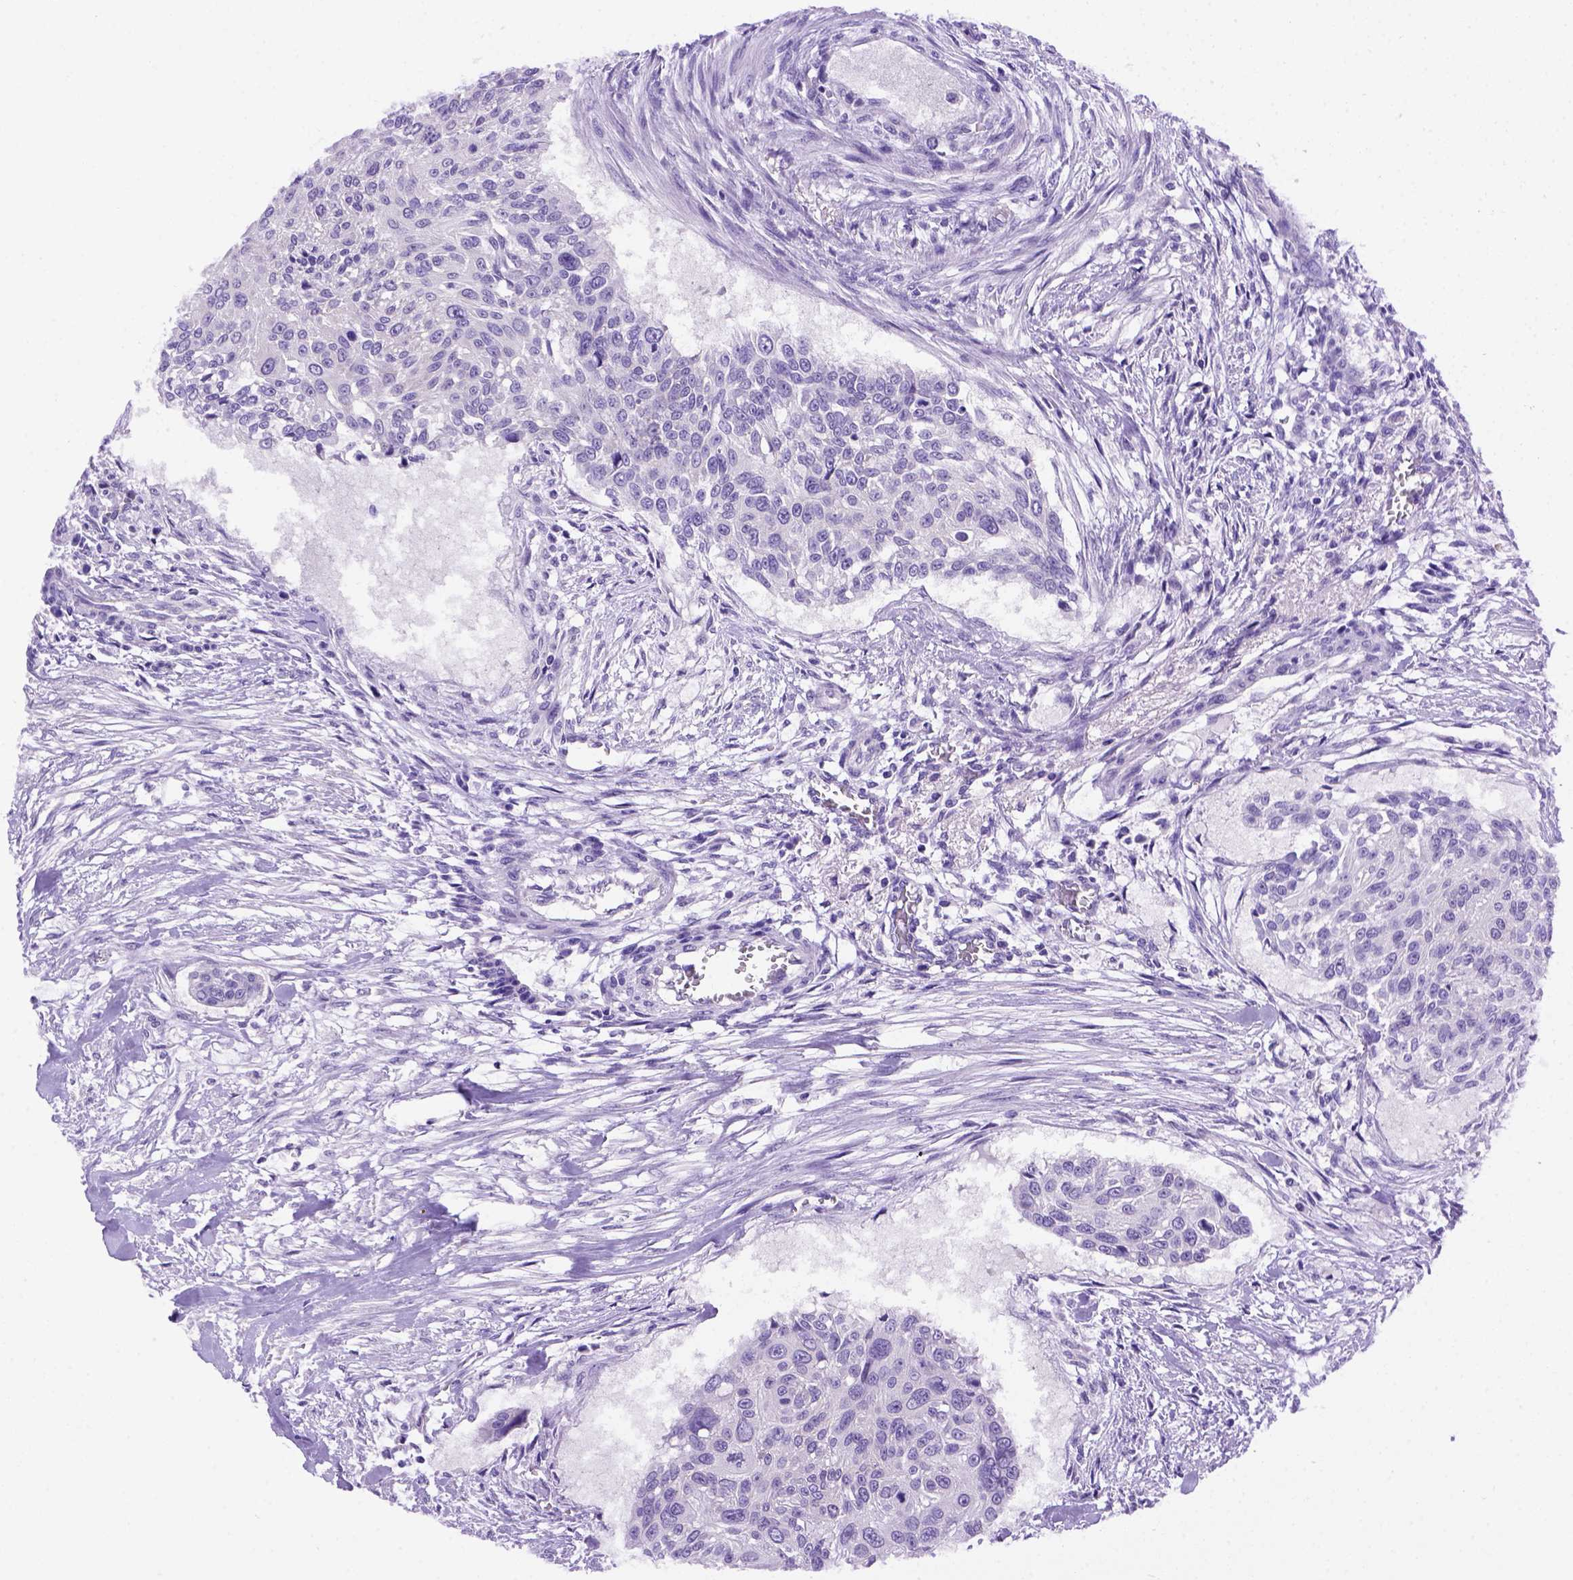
{"staining": {"intensity": "negative", "quantity": "none", "location": "none"}, "tissue": "urothelial cancer", "cell_type": "Tumor cells", "image_type": "cancer", "snomed": [{"axis": "morphology", "description": "Urothelial carcinoma, NOS"}, {"axis": "topography", "description": "Urinary bladder"}], "caption": "Histopathology image shows no protein positivity in tumor cells of urothelial cancer tissue. (Brightfield microscopy of DAB immunohistochemistry (IHC) at high magnification).", "gene": "FOXI1", "patient": {"sex": "male", "age": 55}}